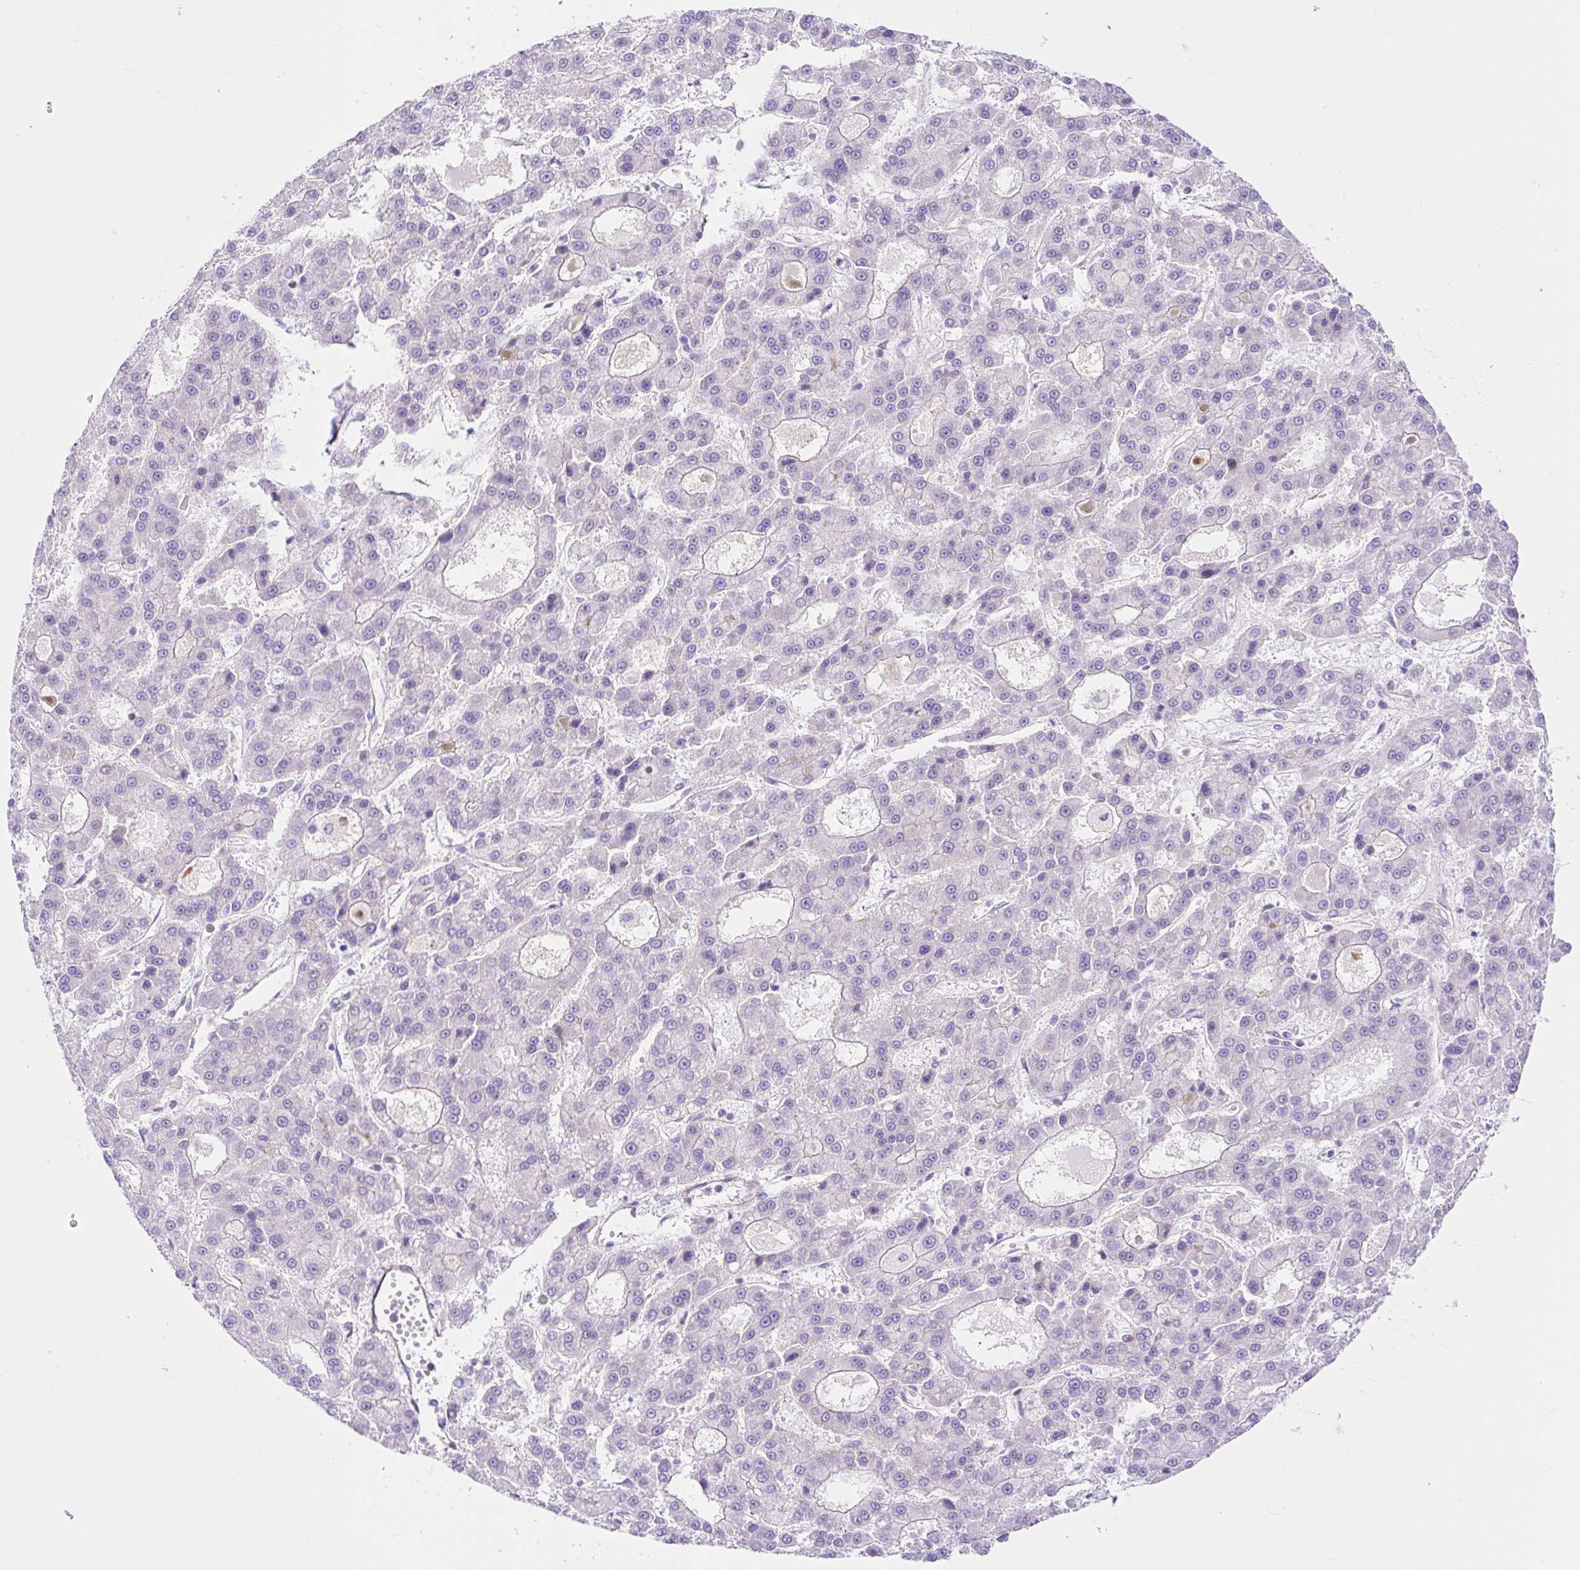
{"staining": {"intensity": "negative", "quantity": "none", "location": "none"}, "tissue": "liver cancer", "cell_type": "Tumor cells", "image_type": "cancer", "snomed": [{"axis": "morphology", "description": "Carcinoma, Hepatocellular, NOS"}, {"axis": "topography", "description": "Liver"}], "caption": "An image of liver cancer stained for a protein shows no brown staining in tumor cells.", "gene": "HIP1R", "patient": {"sex": "male", "age": 70}}